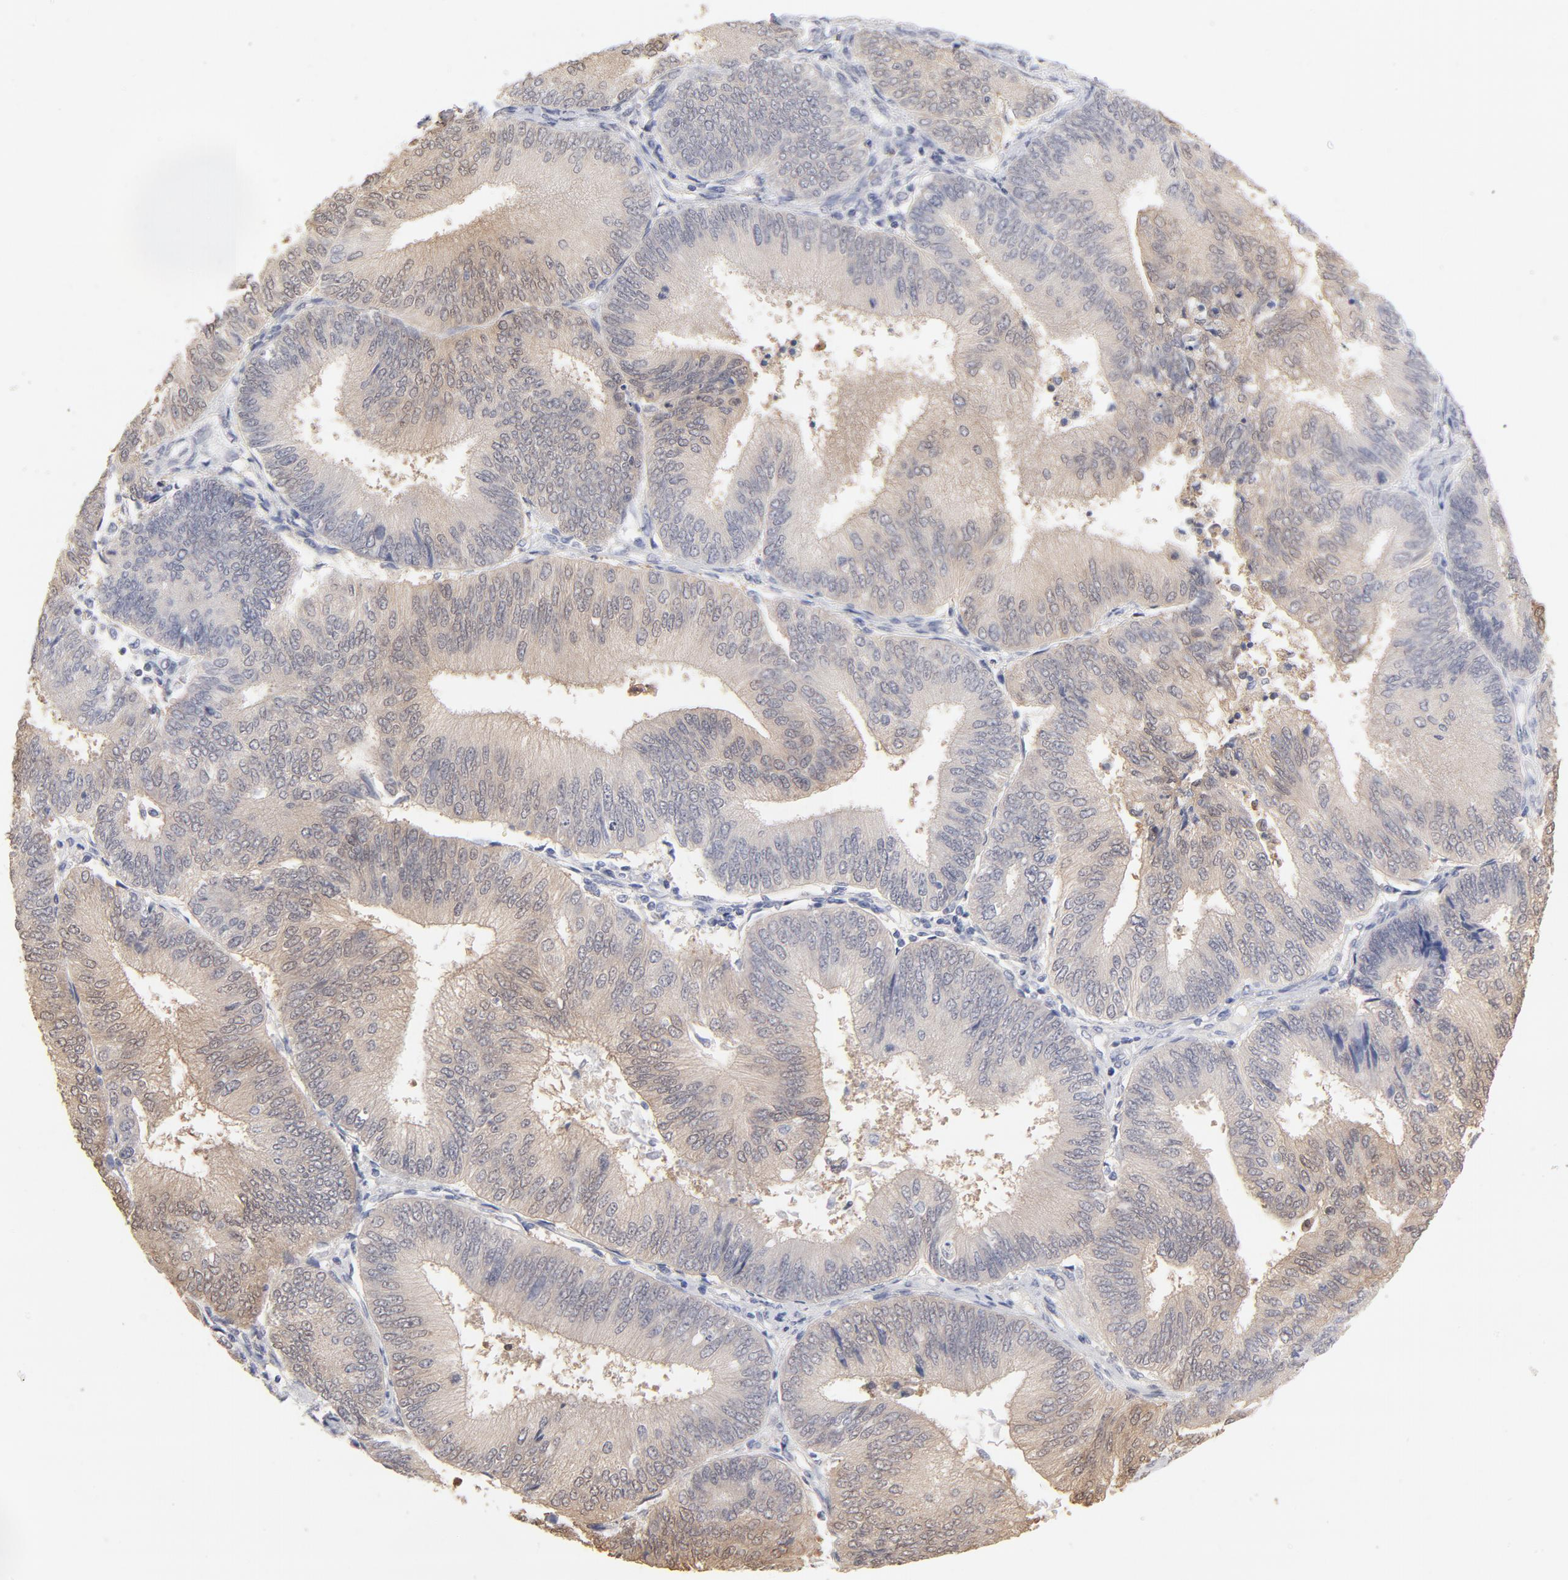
{"staining": {"intensity": "moderate", "quantity": ">75%", "location": "cytoplasmic/membranous"}, "tissue": "endometrial cancer", "cell_type": "Tumor cells", "image_type": "cancer", "snomed": [{"axis": "morphology", "description": "Adenocarcinoma, NOS"}, {"axis": "topography", "description": "Endometrium"}], "caption": "Tumor cells display medium levels of moderate cytoplasmic/membranous staining in approximately >75% of cells in human endometrial cancer.", "gene": "MIF", "patient": {"sex": "female", "age": 55}}